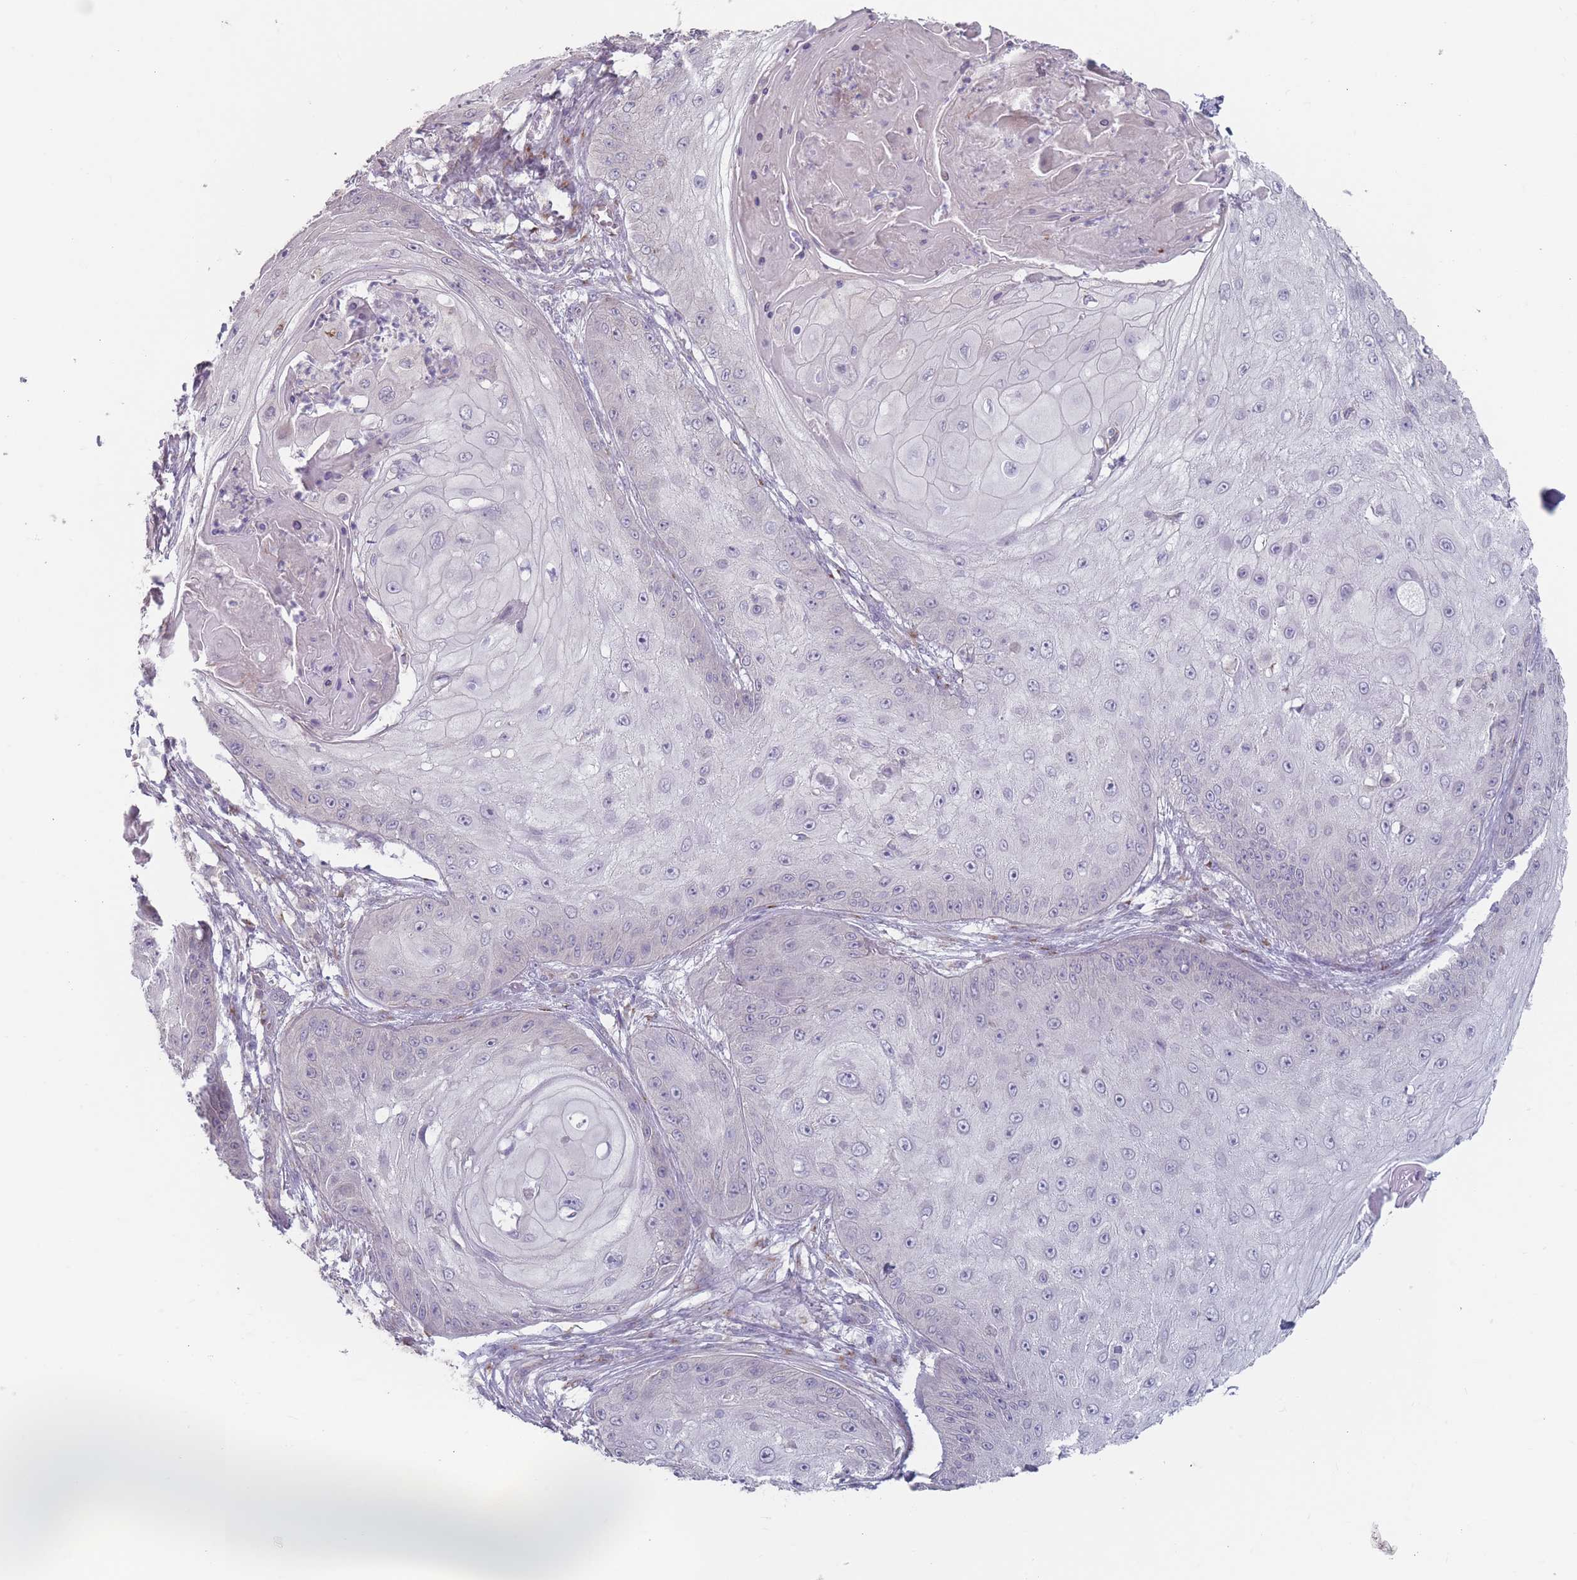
{"staining": {"intensity": "negative", "quantity": "none", "location": "none"}, "tissue": "skin cancer", "cell_type": "Tumor cells", "image_type": "cancer", "snomed": [{"axis": "morphology", "description": "Squamous cell carcinoma, NOS"}, {"axis": "topography", "description": "Skin"}], "caption": "The photomicrograph demonstrates no significant expression in tumor cells of squamous cell carcinoma (skin).", "gene": "AKAIN1", "patient": {"sex": "male", "age": 70}}